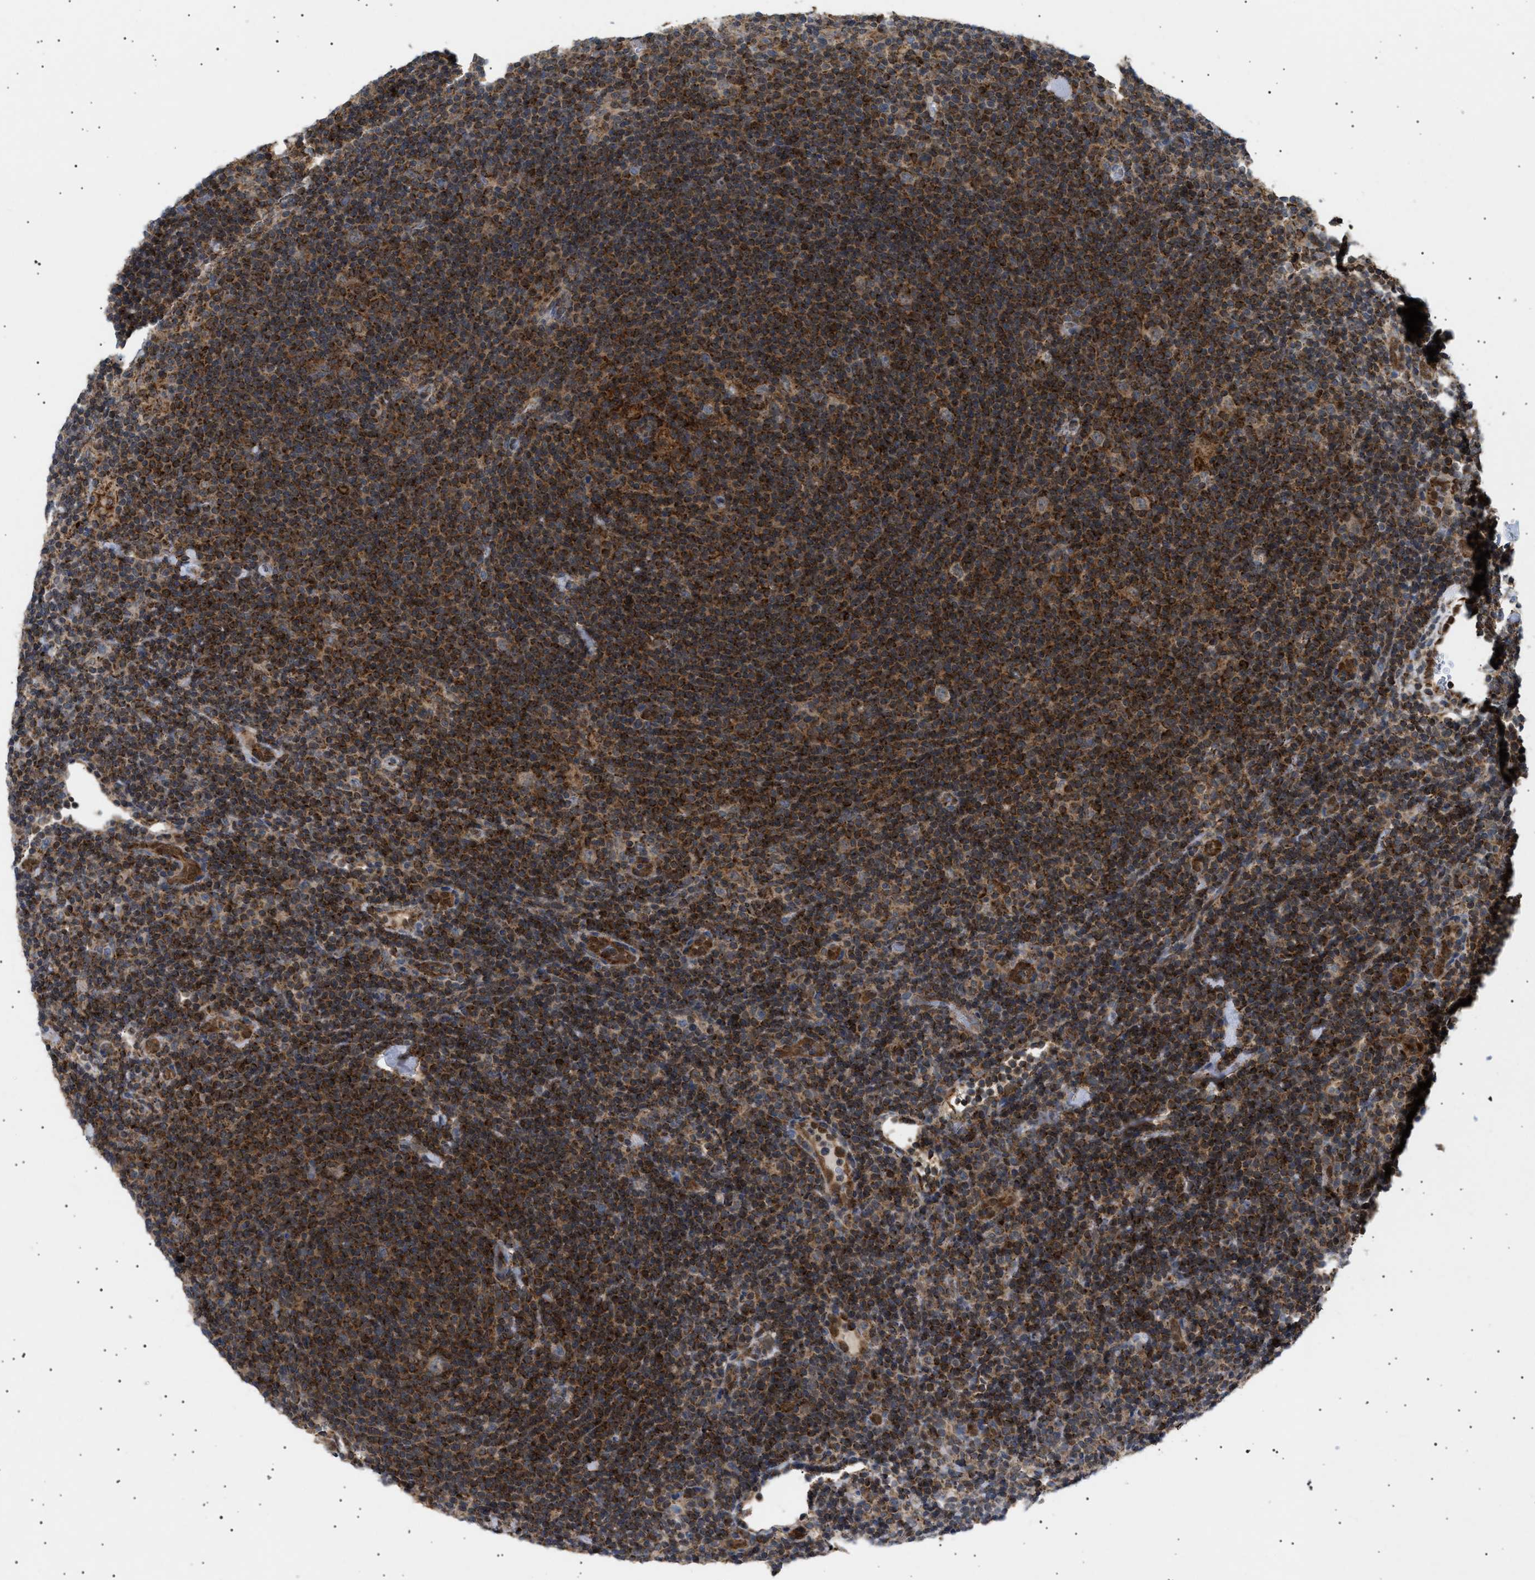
{"staining": {"intensity": "weak", "quantity": ">75%", "location": "cytoplasmic/membranous"}, "tissue": "lymphoma", "cell_type": "Tumor cells", "image_type": "cancer", "snomed": [{"axis": "morphology", "description": "Hodgkin's disease, NOS"}, {"axis": "topography", "description": "Lymph node"}], "caption": "This is an image of immunohistochemistry (IHC) staining of lymphoma, which shows weak staining in the cytoplasmic/membranous of tumor cells.", "gene": "SIRT5", "patient": {"sex": "female", "age": 57}}